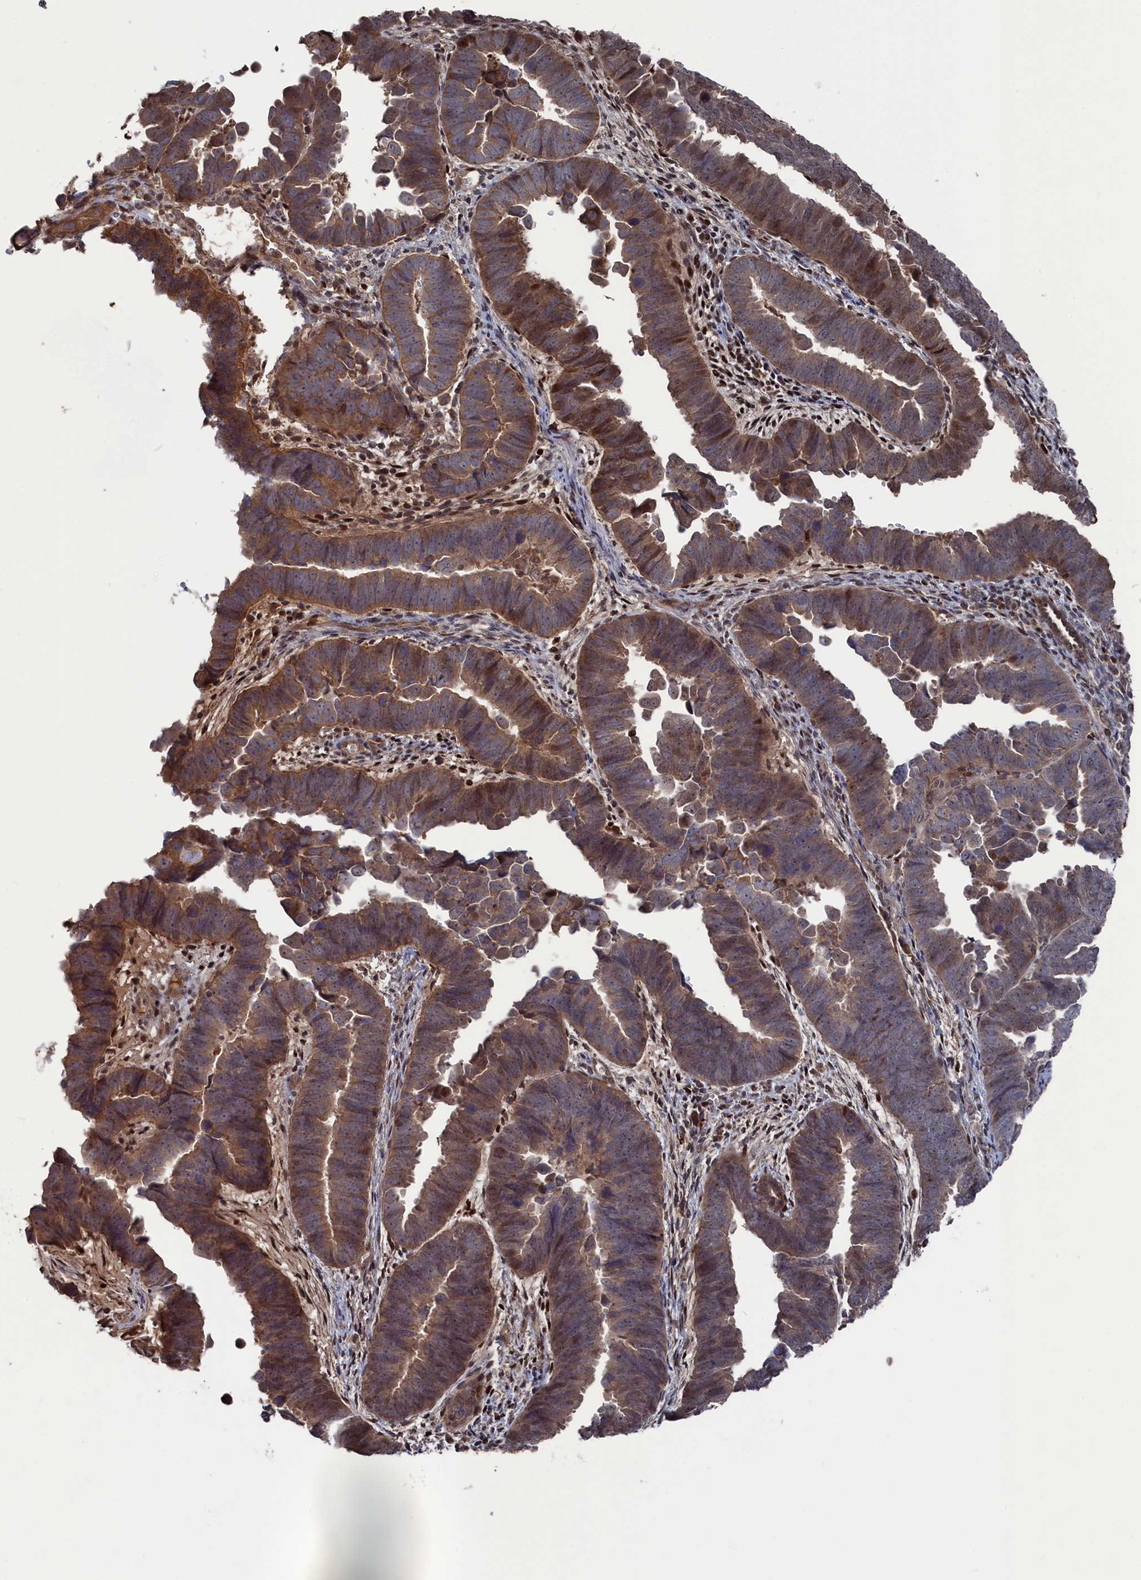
{"staining": {"intensity": "moderate", "quantity": "25%-75%", "location": "cytoplasmic/membranous,nuclear"}, "tissue": "endometrial cancer", "cell_type": "Tumor cells", "image_type": "cancer", "snomed": [{"axis": "morphology", "description": "Adenocarcinoma, NOS"}, {"axis": "topography", "description": "Endometrium"}], "caption": "Immunohistochemical staining of human adenocarcinoma (endometrial) reveals medium levels of moderate cytoplasmic/membranous and nuclear positivity in approximately 25%-75% of tumor cells. (Brightfield microscopy of DAB IHC at high magnification).", "gene": "PLA2G15", "patient": {"sex": "female", "age": 75}}